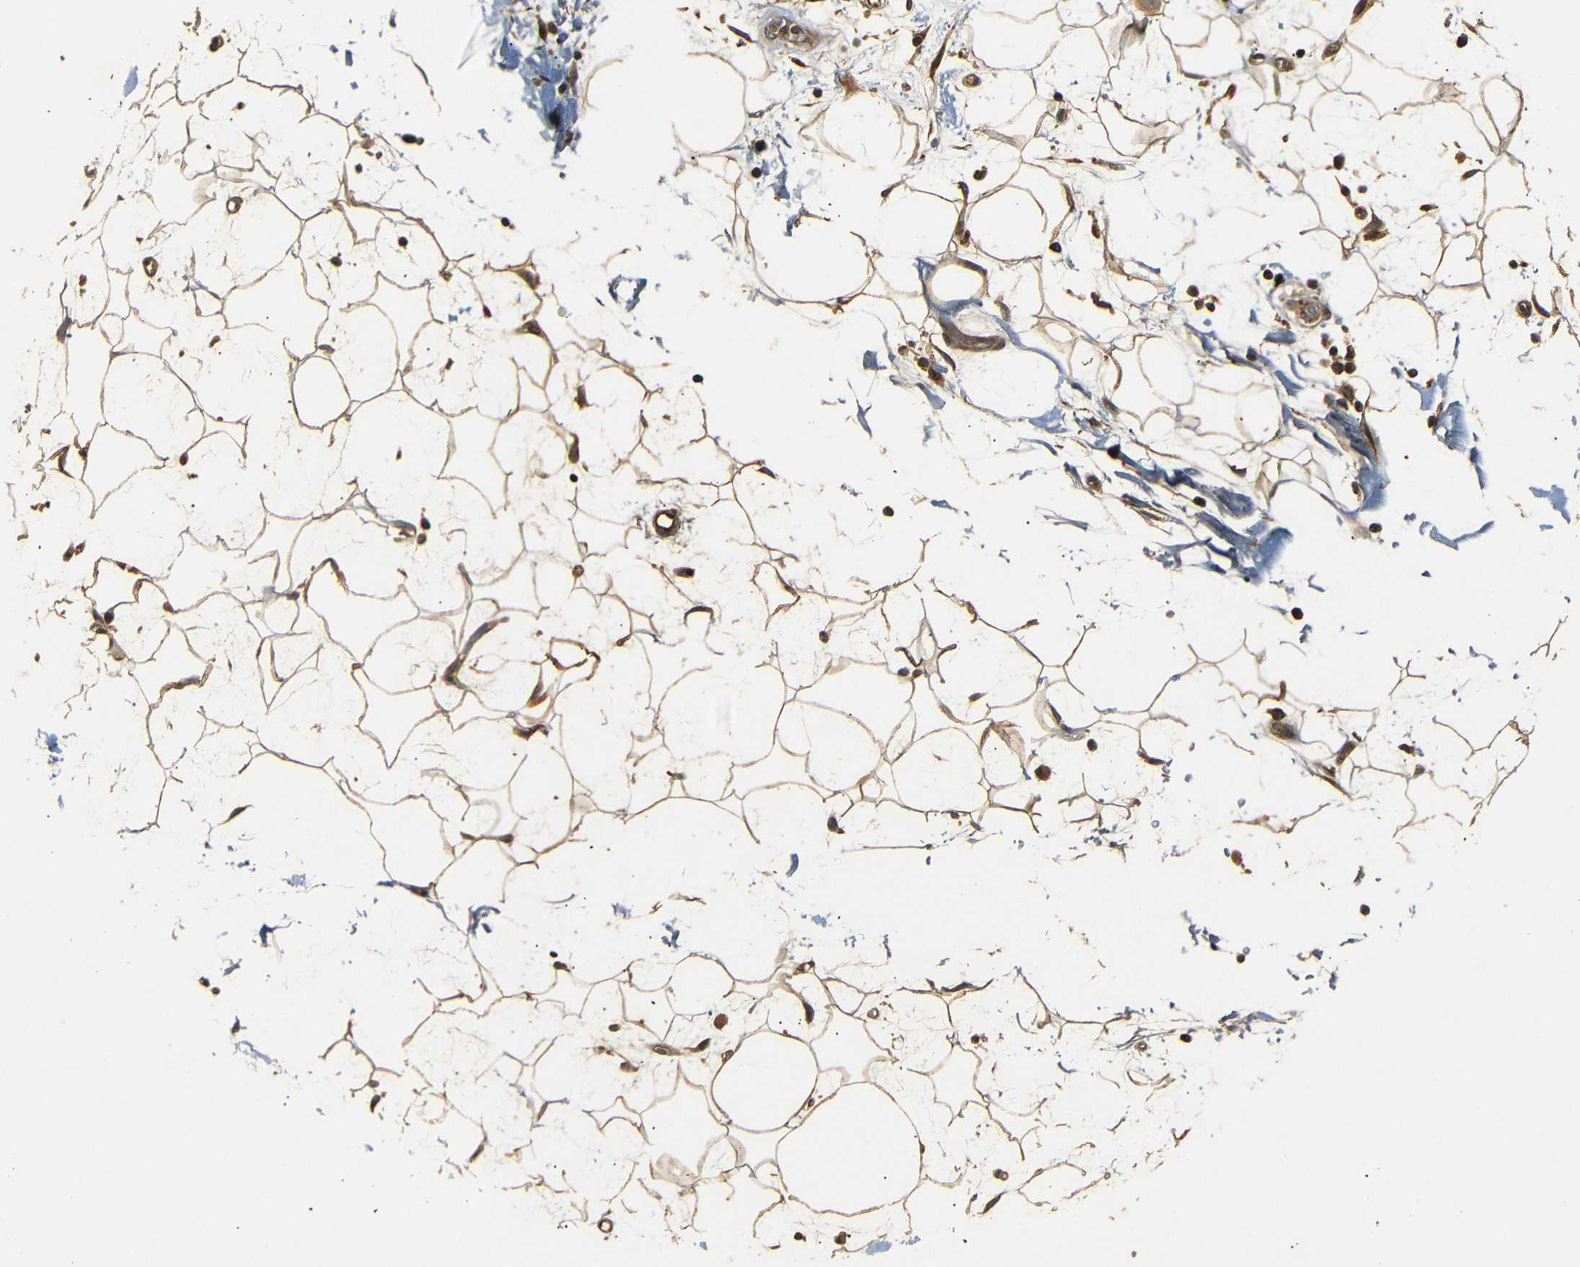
{"staining": {"intensity": "moderate", "quantity": "25%-75%", "location": "cytoplasmic/membranous"}, "tissue": "adipose tissue", "cell_type": "Adipocytes", "image_type": "normal", "snomed": [{"axis": "morphology", "description": "Normal tissue, NOS"}, {"axis": "topography", "description": "Soft tissue"}], "caption": "Moderate cytoplasmic/membranous positivity for a protein is present in approximately 25%-75% of adipocytes of normal adipose tissue using immunohistochemistry.", "gene": "TANK", "patient": {"sex": "male", "age": 72}}